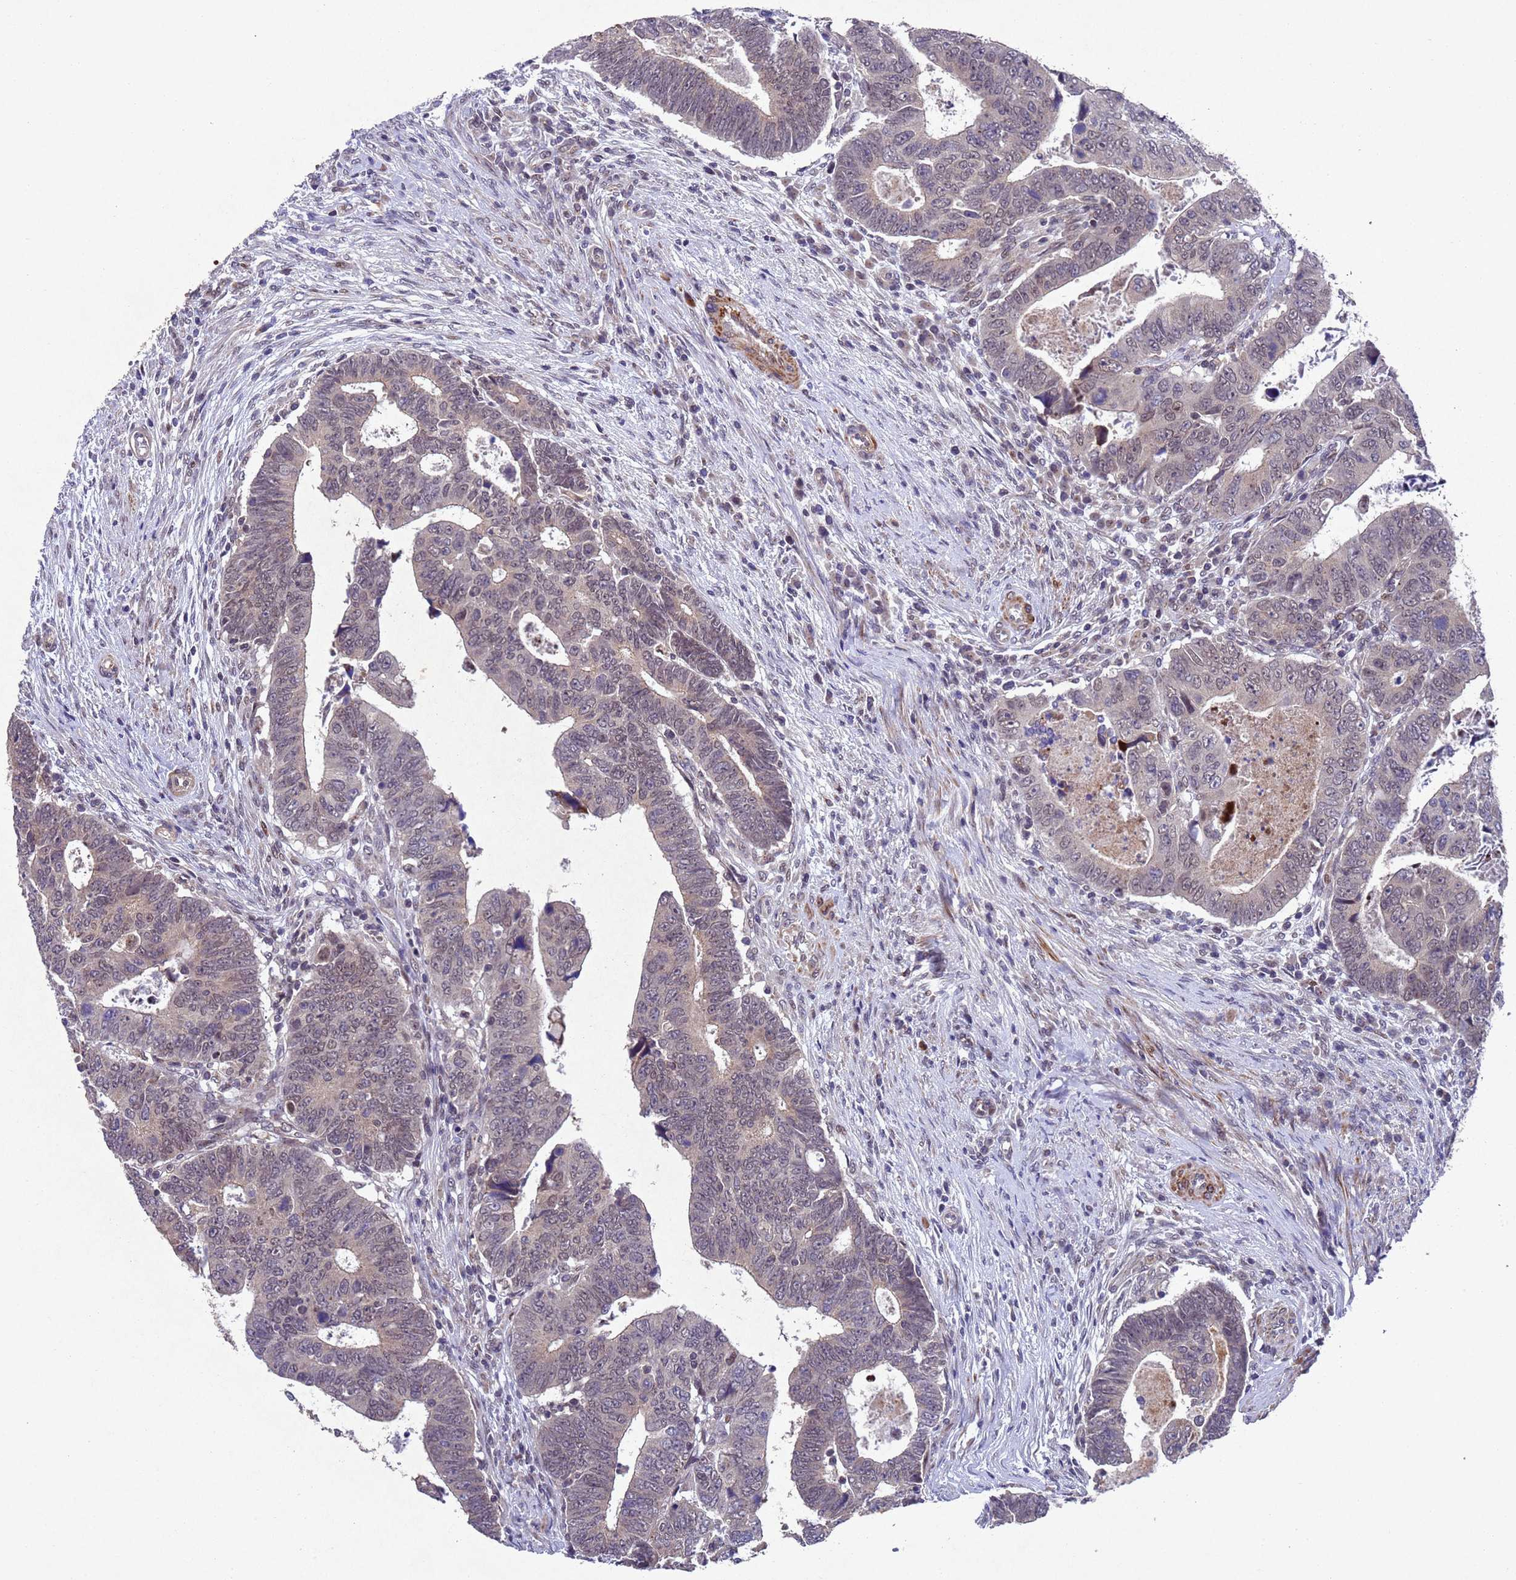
{"staining": {"intensity": "weak", "quantity": "25%-75%", "location": "nuclear"}, "tissue": "colorectal cancer", "cell_type": "Tumor cells", "image_type": "cancer", "snomed": [{"axis": "morphology", "description": "Normal tissue, NOS"}, {"axis": "morphology", "description": "Adenocarcinoma, NOS"}, {"axis": "topography", "description": "Rectum"}], "caption": "Brown immunohistochemical staining in colorectal cancer demonstrates weak nuclear staining in approximately 25%-75% of tumor cells.", "gene": "TBK1", "patient": {"sex": "female", "age": 65}}